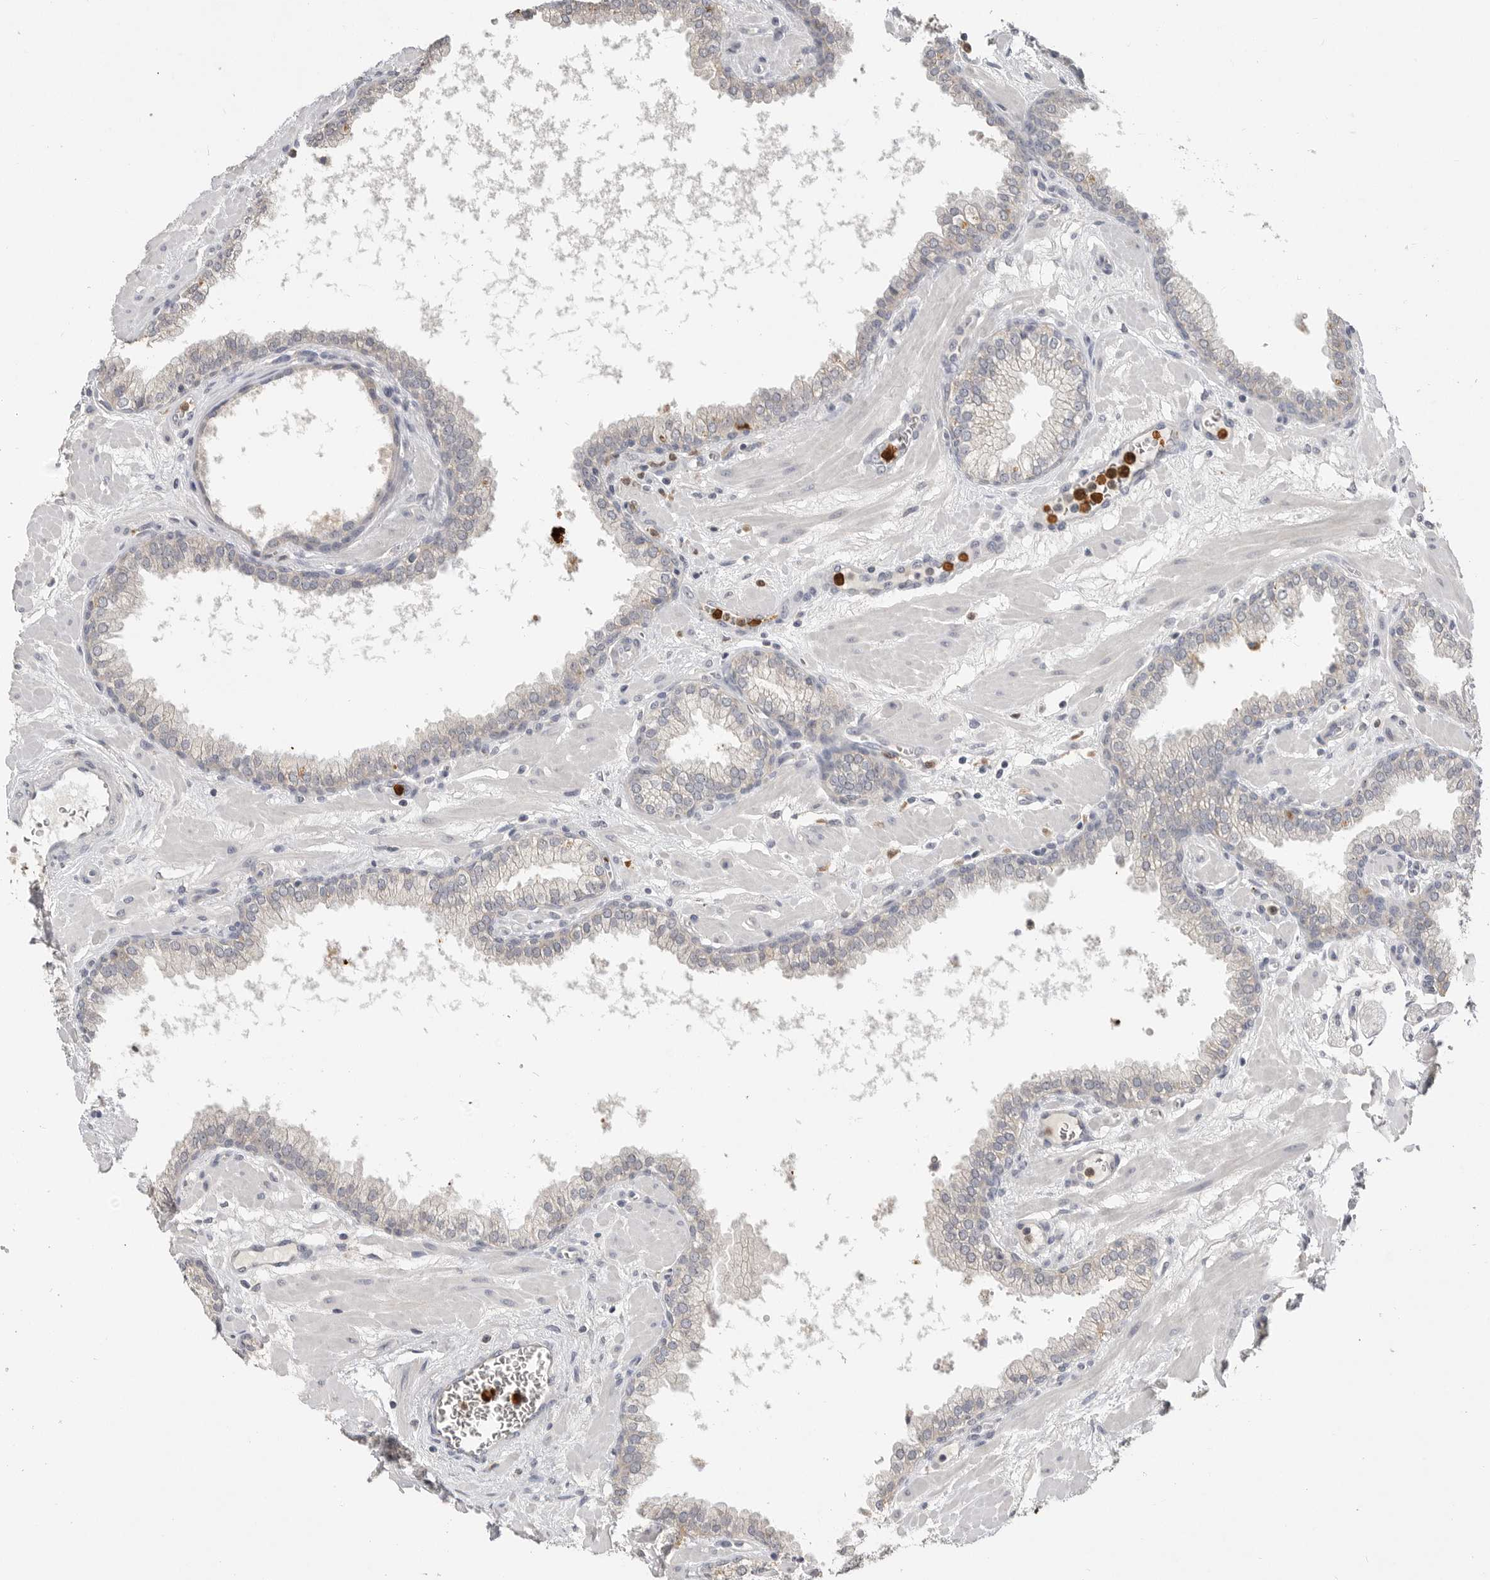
{"staining": {"intensity": "weak", "quantity": "<25%", "location": "cytoplasmic/membranous"}, "tissue": "prostate", "cell_type": "Glandular cells", "image_type": "normal", "snomed": [{"axis": "morphology", "description": "Normal tissue, NOS"}, {"axis": "morphology", "description": "Urothelial carcinoma, Low grade"}, {"axis": "topography", "description": "Urinary bladder"}, {"axis": "topography", "description": "Prostate"}], "caption": "This is an IHC photomicrograph of normal human prostate. There is no positivity in glandular cells.", "gene": "LTBR", "patient": {"sex": "male", "age": 60}}